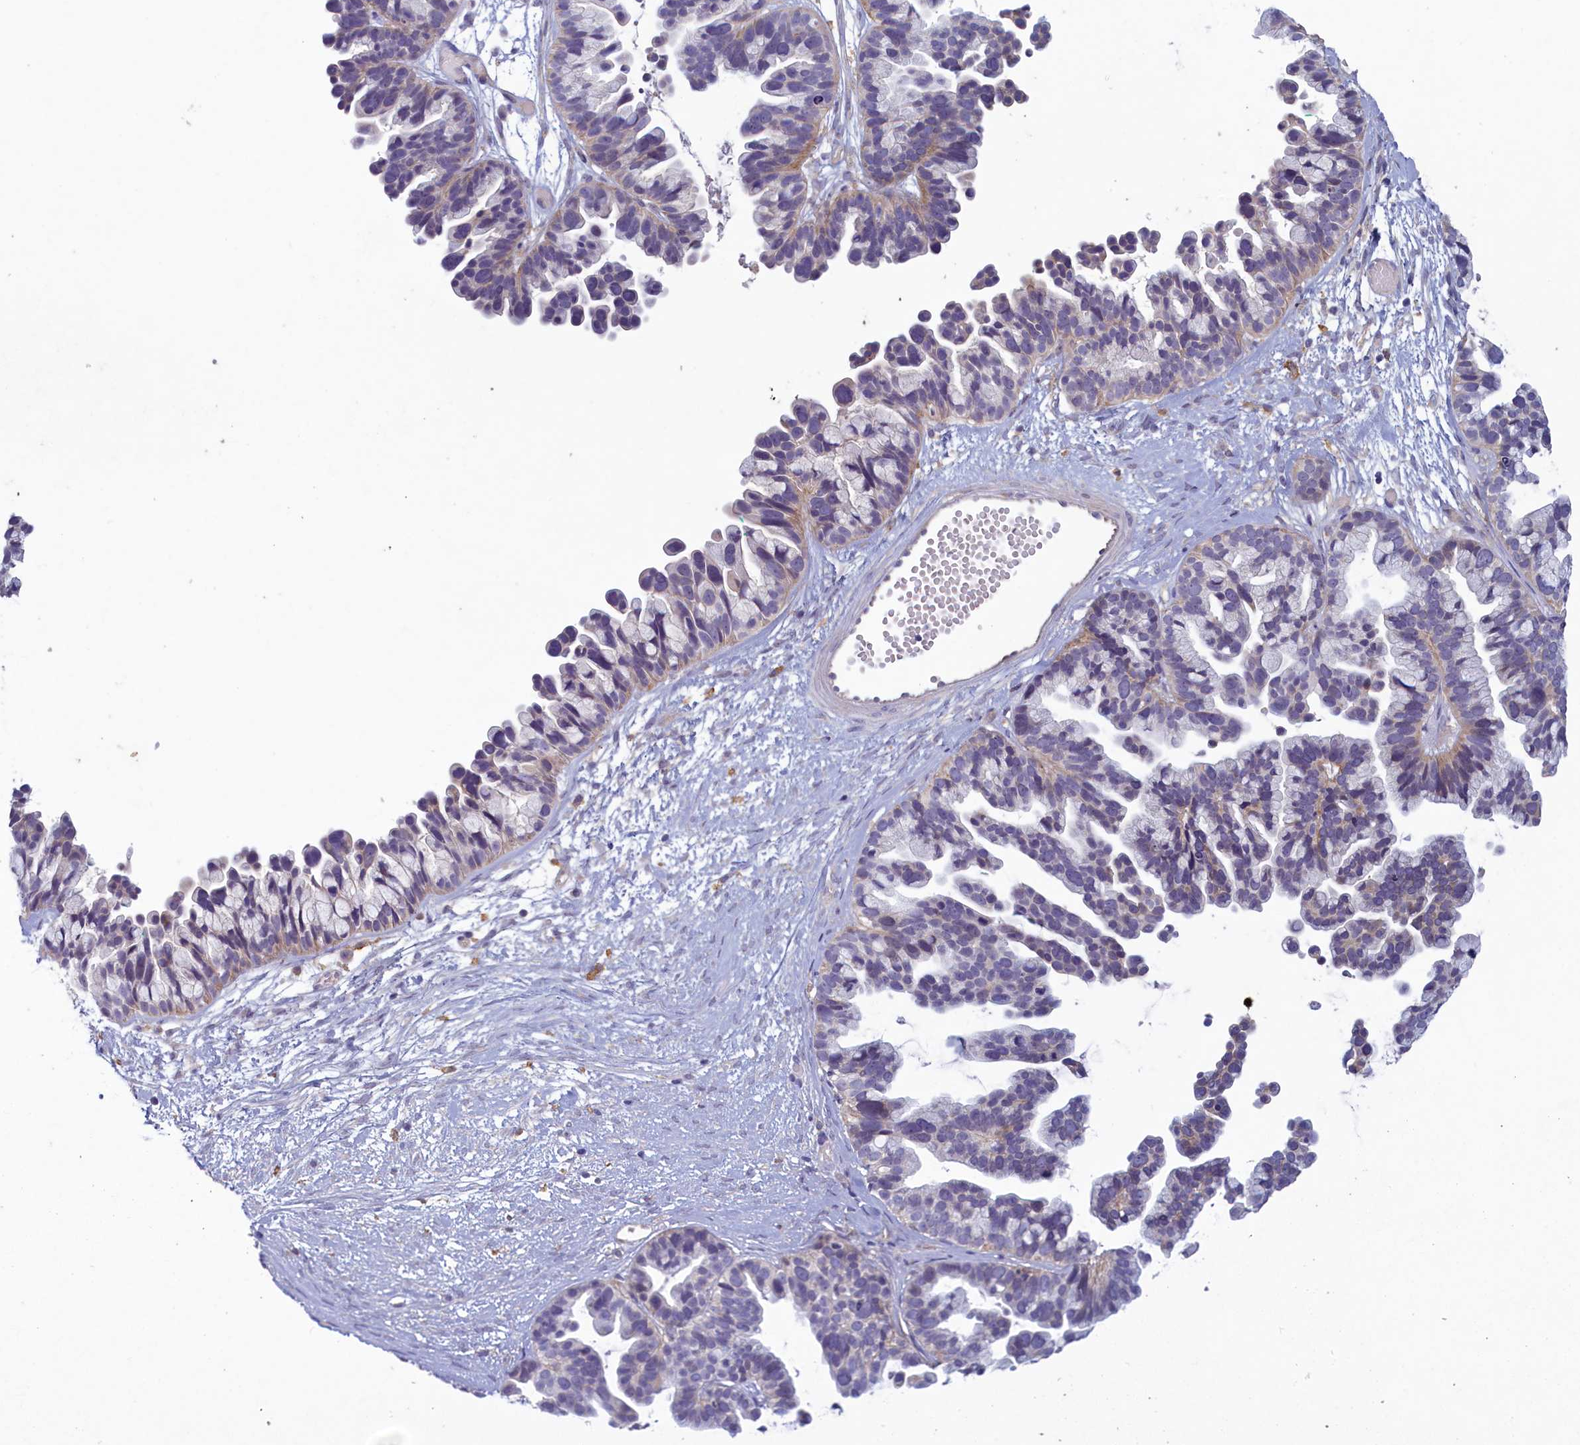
{"staining": {"intensity": "weak", "quantity": "25%-75%", "location": "cytoplasmic/membranous"}, "tissue": "ovarian cancer", "cell_type": "Tumor cells", "image_type": "cancer", "snomed": [{"axis": "morphology", "description": "Cystadenocarcinoma, serous, NOS"}, {"axis": "topography", "description": "Ovary"}], "caption": "Immunohistochemistry (DAB) staining of human ovarian cancer demonstrates weak cytoplasmic/membranous protein expression in about 25%-75% of tumor cells.", "gene": "PLEKHG6", "patient": {"sex": "female", "age": 56}}